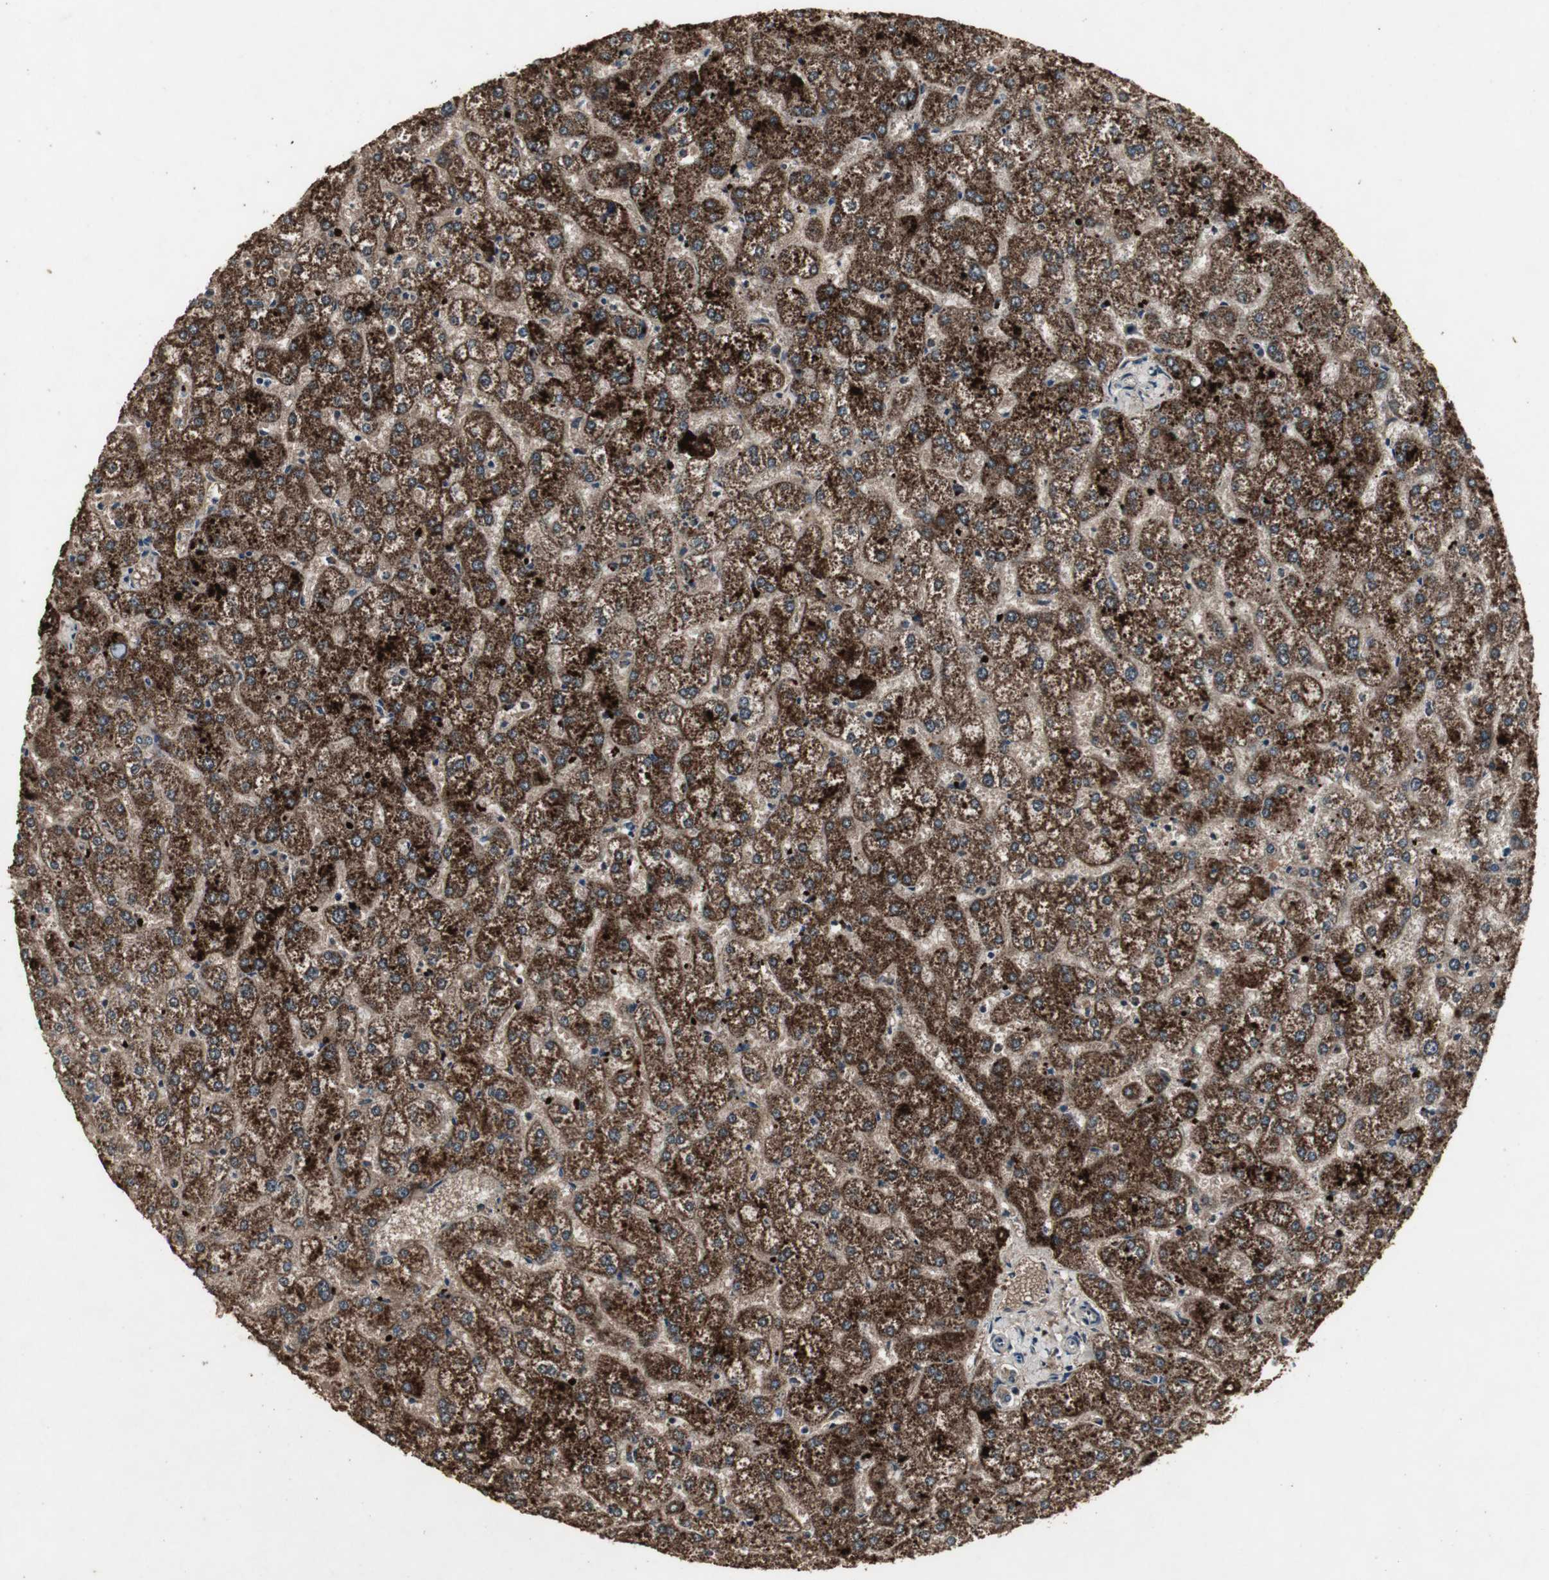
{"staining": {"intensity": "moderate", "quantity": ">75%", "location": "cytoplasmic/membranous"}, "tissue": "liver", "cell_type": "Cholangiocytes", "image_type": "normal", "snomed": [{"axis": "morphology", "description": "Normal tissue, NOS"}, {"axis": "topography", "description": "Liver"}], "caption": "The histopathology image exhibits immunohistochemical staining of normal liver. There is moderate cytoplasmic/membranous expression is appreciated in about >75% of cholangiocytes. The protein of interest is stained brown, and the nuclei are stained in blue (DAB (3,3'-diaminobenzidine) IHC with brightfield microscopy, high magnification).", "gene": "EMX1", "patient": {"sex": "female", "age": 32}}